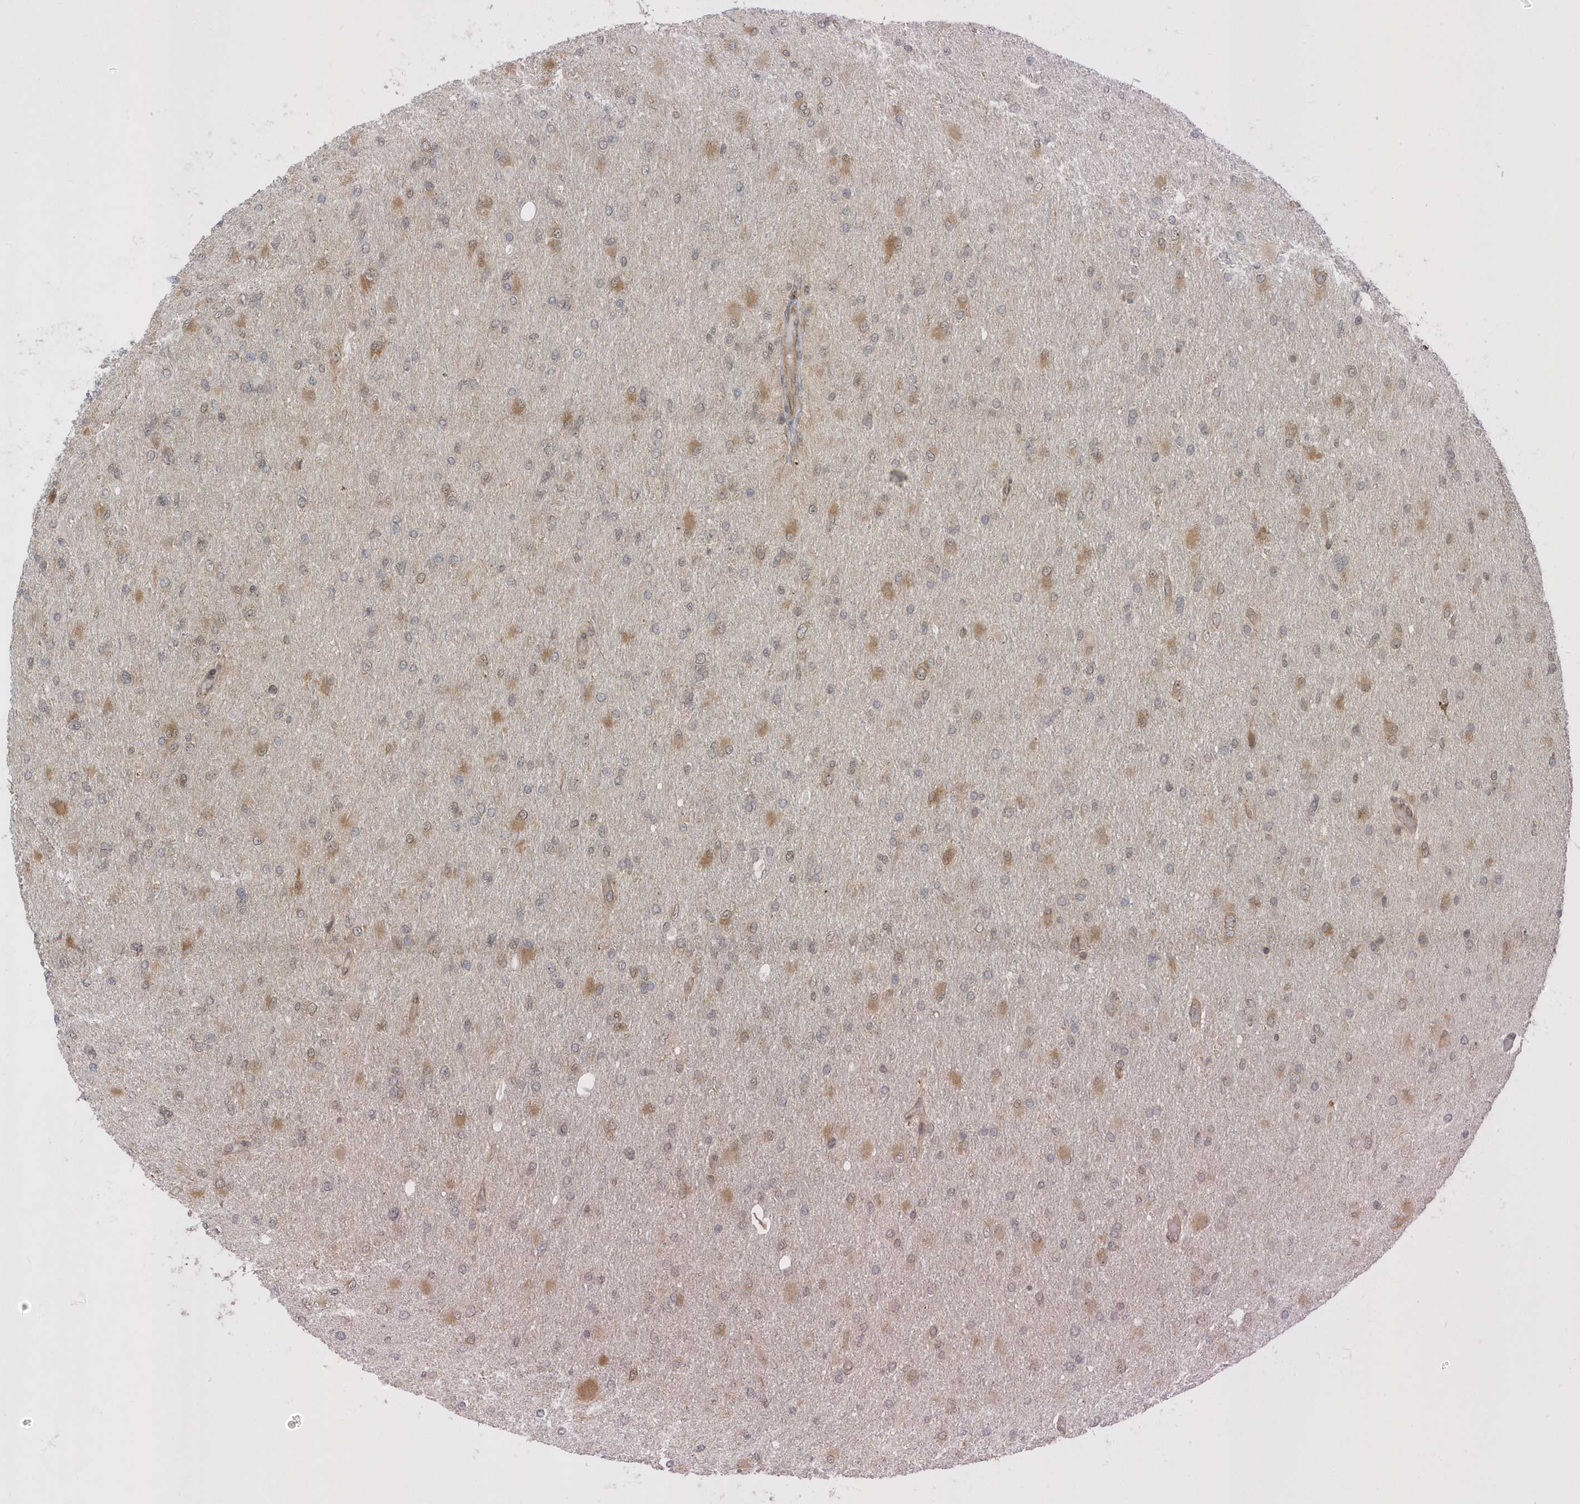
{"staining": {"intensity": "moderate", "quantity": "25%-75%", "location": "cytoplasmic/membranous"}, "tissue": "glioma", "cell_type": "Tumor cells", "image_type": "cancer", "snomed": [{"axis": "morphology", "description": "Glioma, malignant, High grade"}, {"axis": "topography", "description": "Cerebral cortex"}], "caption": "High-power microscopy captured an IHC photomicrograph of glioma, revealing moderate cytoplasmic/membranous staining in approximately 25%-75% of tumor cells.", "gene": "METTL21A", "patient": {"sex": "female", "age": 36}}